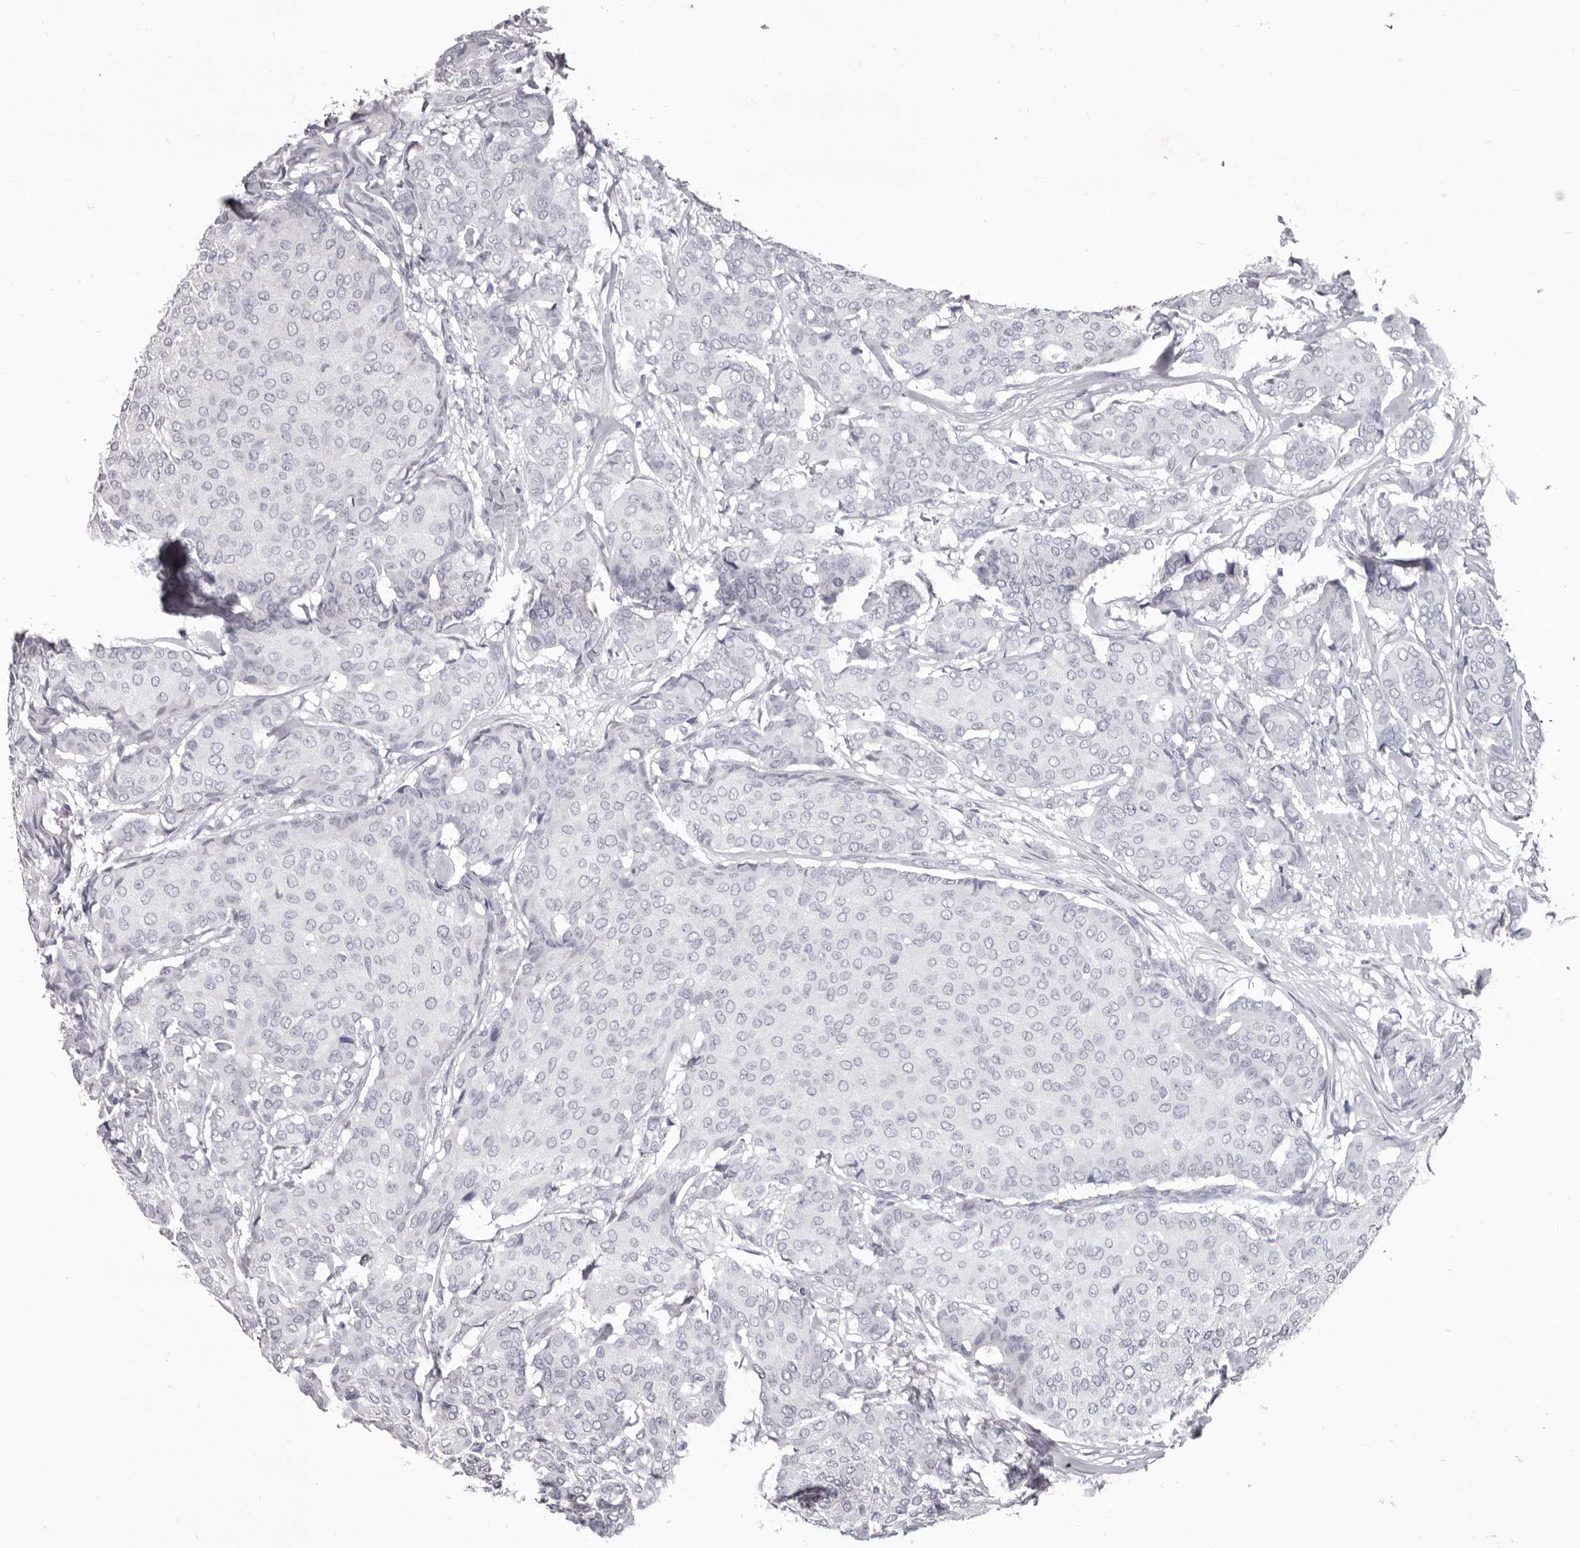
{"staining": {"intensity": "negative", "quantity": "none", "location": "none"}, "tissue": "breast cancer", "cell_type": "Tumor cells", "image_type": "cancer", "snomed": [{"axis": "morphology", "description": "Duct carcinoma"}, {"axis": "topography", "description": "Breast"}], "caption": "Breast cancer stained for a protein using immunohistochemistry (IHC) exhibits no staining tumor cells.", "gene": "GZMH", "patient": {"sex": "female", "age": 75}}